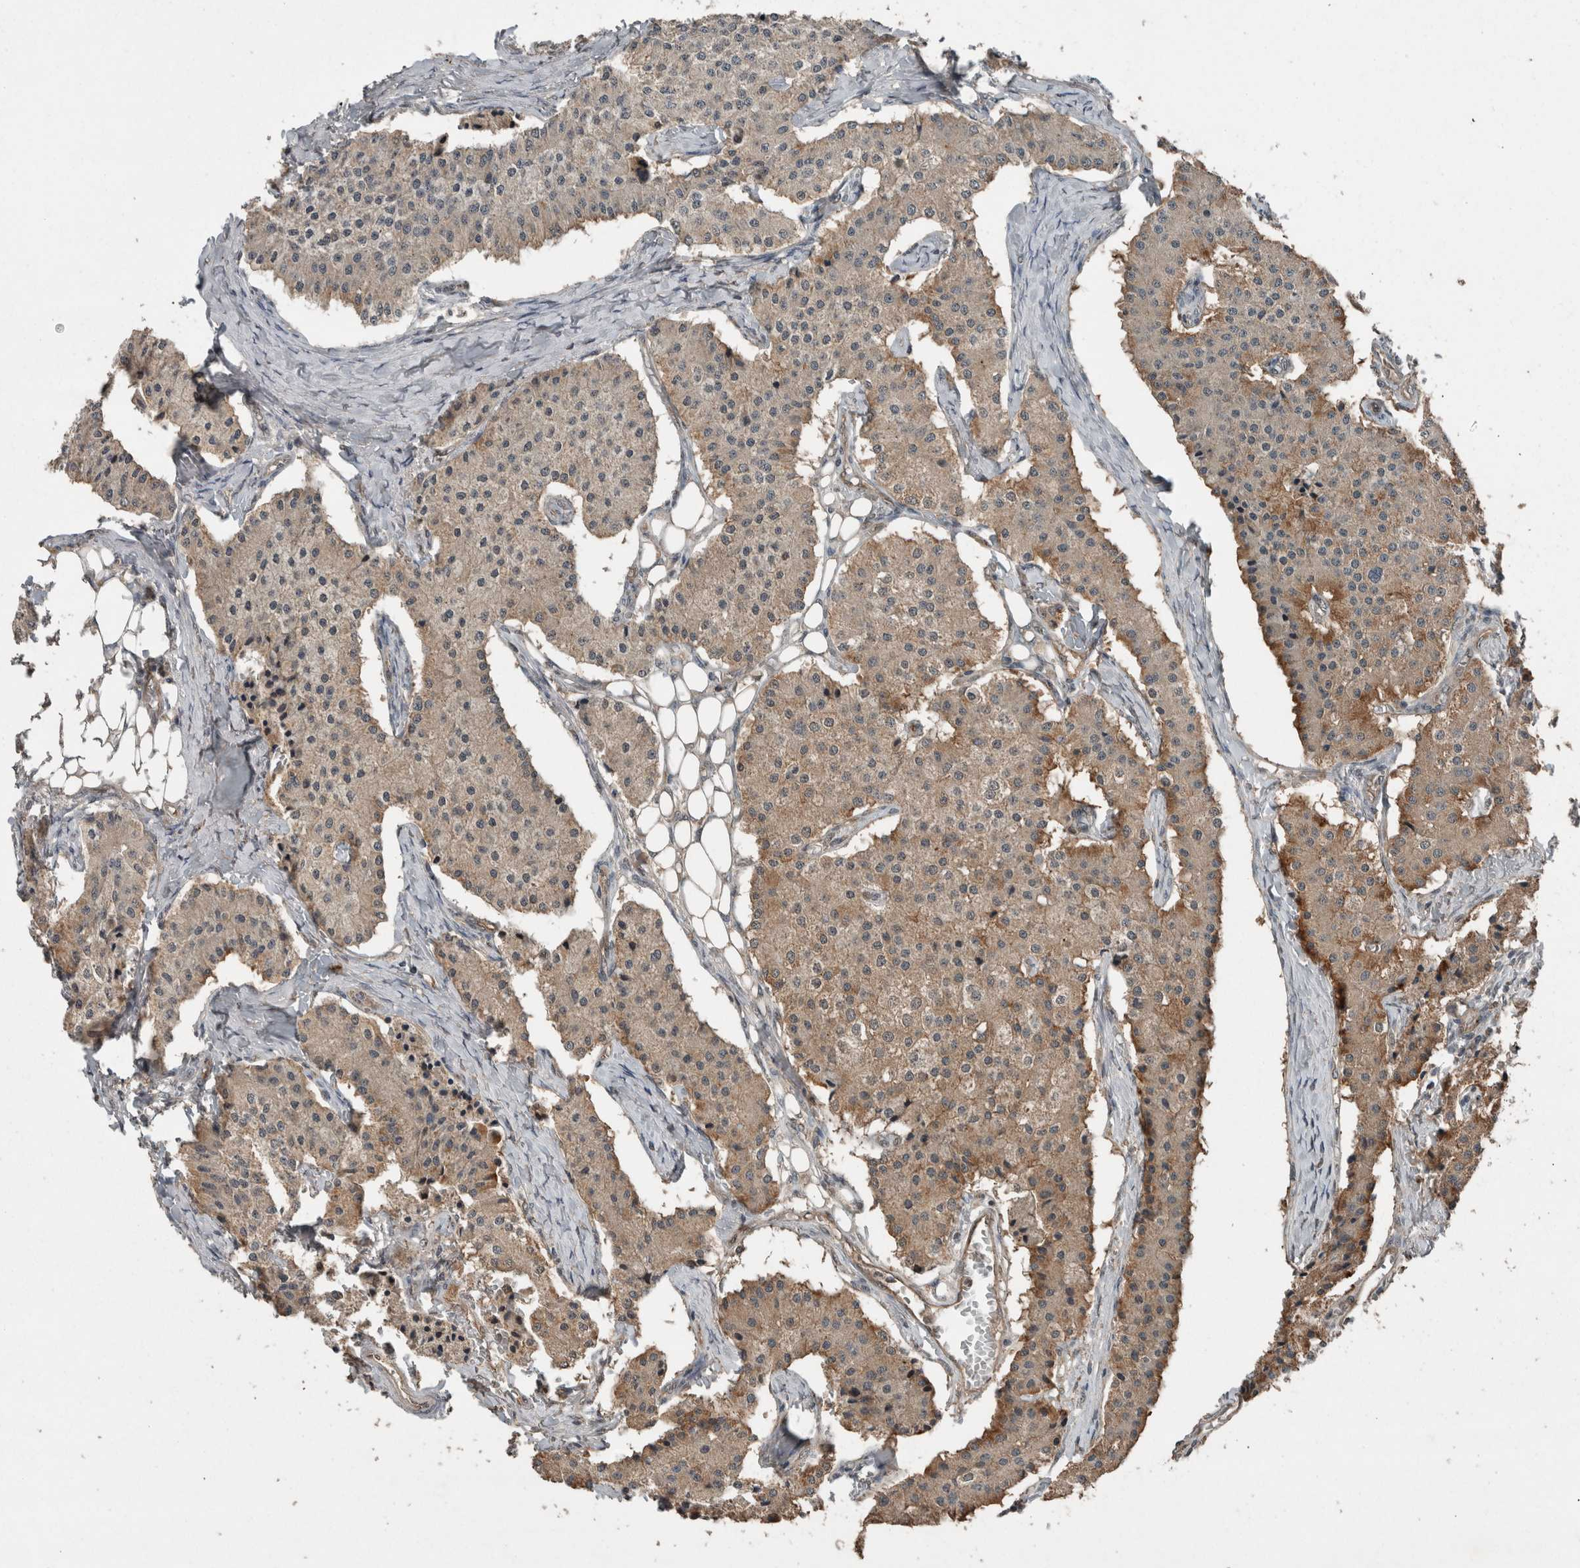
{"staining": {"intensity": "weak", "quantity": "25%-75%", "location": "cytoplasmic/membranous"}, "tissue": "carcinoid", "cell_type": "Tumor cells", "image_type": "cancer", "snomed": [{"axis": "morphology", "description": "Carcinoid, malignant, NOS"}, {"axis": "topography", "description": "Colon"}], "caption": "A brown stain labels weak cytoplasmic/membranous staining of a protein in carcinoid tumor cells.", "gene": "MYO1E", "patient": {"sex": "female", "age": 52}}